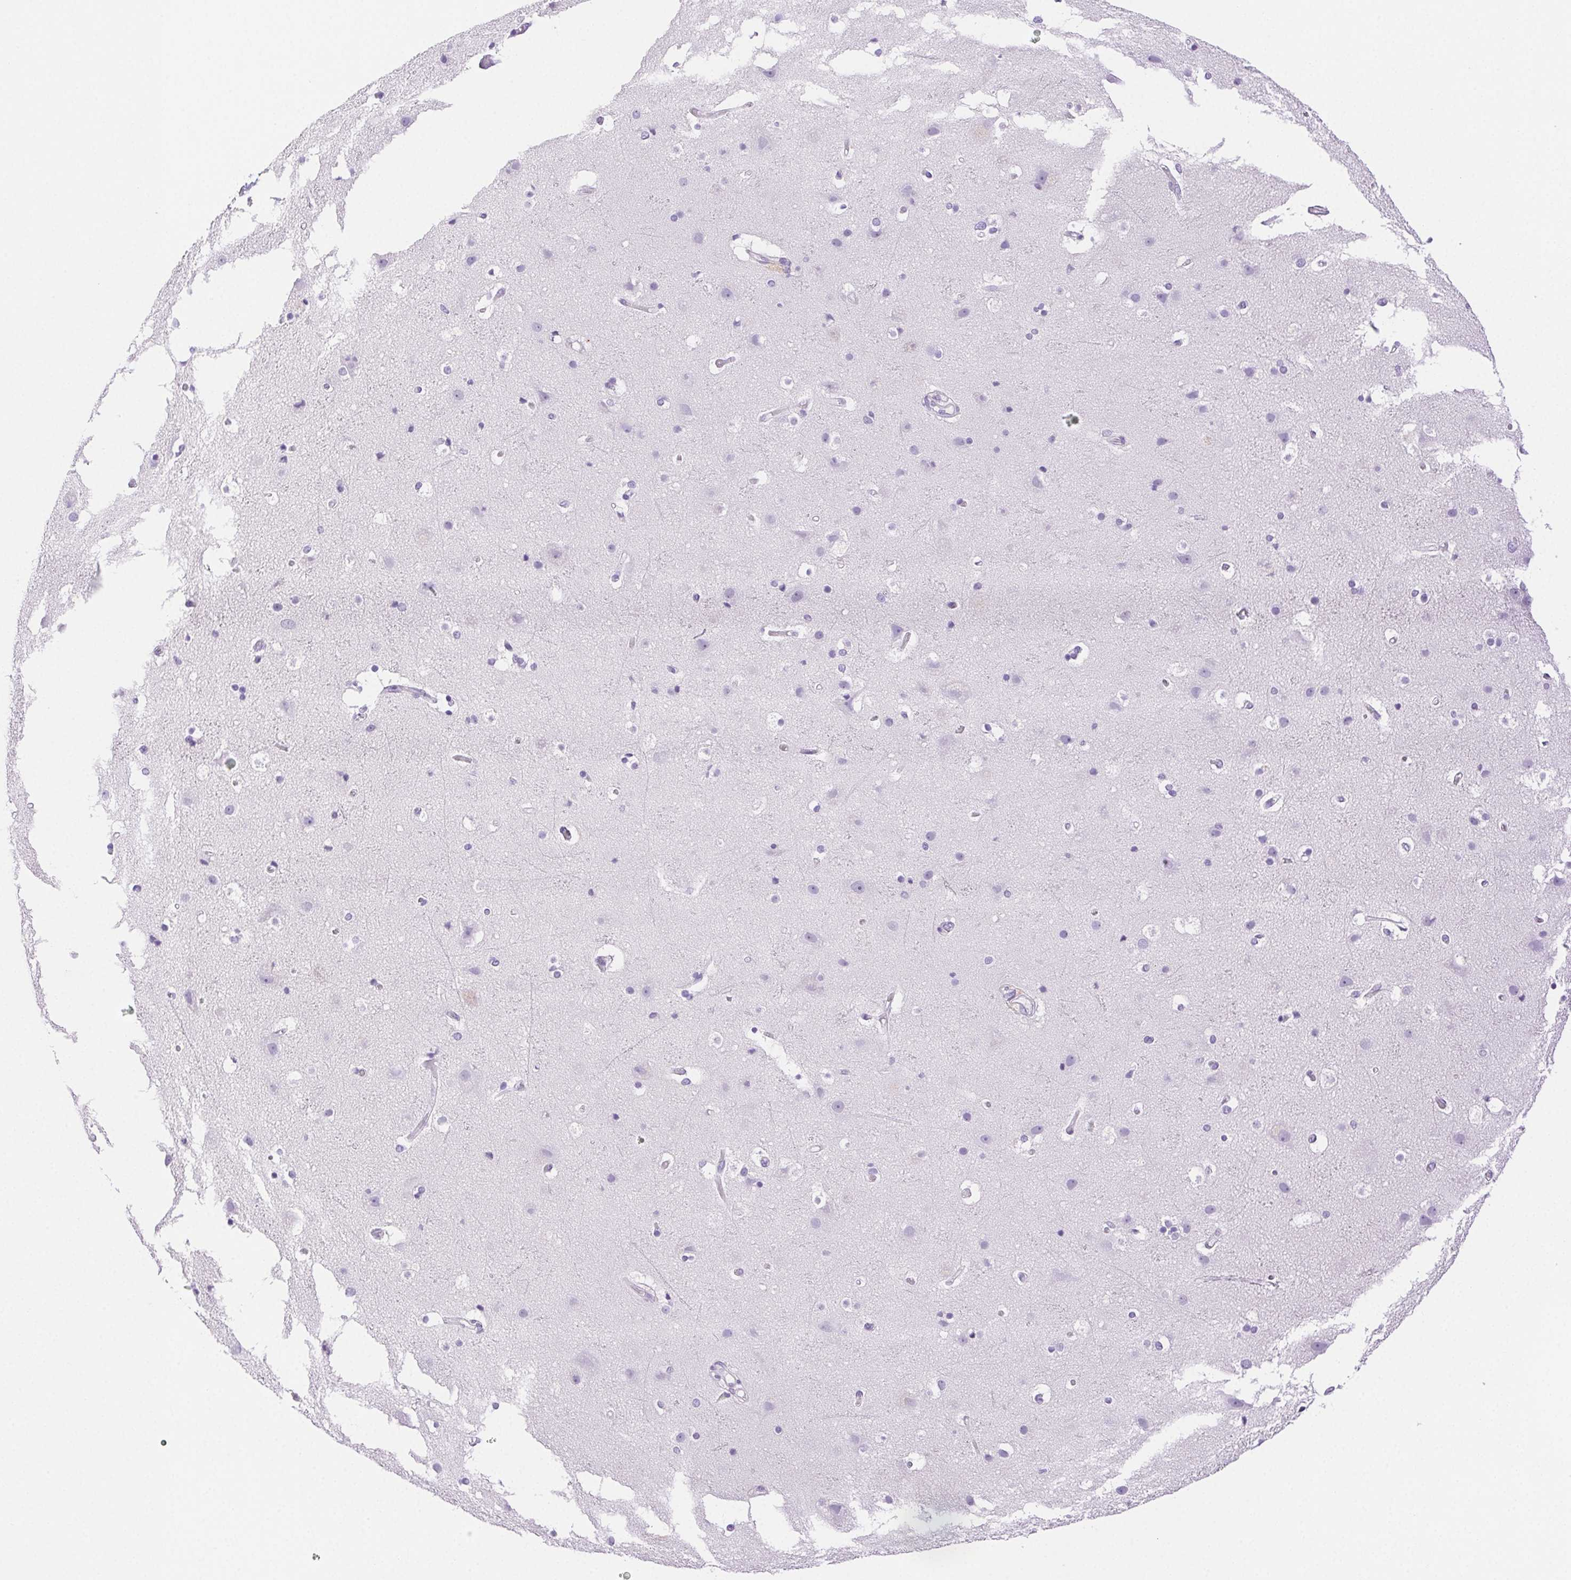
{"staining": {"intensity": "negative", "quantity": "none", "location": "none"}, "tissue": "cerebral cortex", "cell_type": "Endothelial cells", "image_type": "normal", "snomed": [{"axis": "morphology", "description": "Normal tissue, NOS"}, {"axis": "topography", "description": "Cerebral cortex"}], "caption": "An immunohistochemistry (IHC) micrograph of unremarkable cerebral cortex is shown. There is no staining in endothelial cells of cerebral cortex. (Immunohistochemistry (ihc), brightfield microscopy, high magnification).", "gene": "SPACA4", "patient": {"sex": "female", "age": 52}}